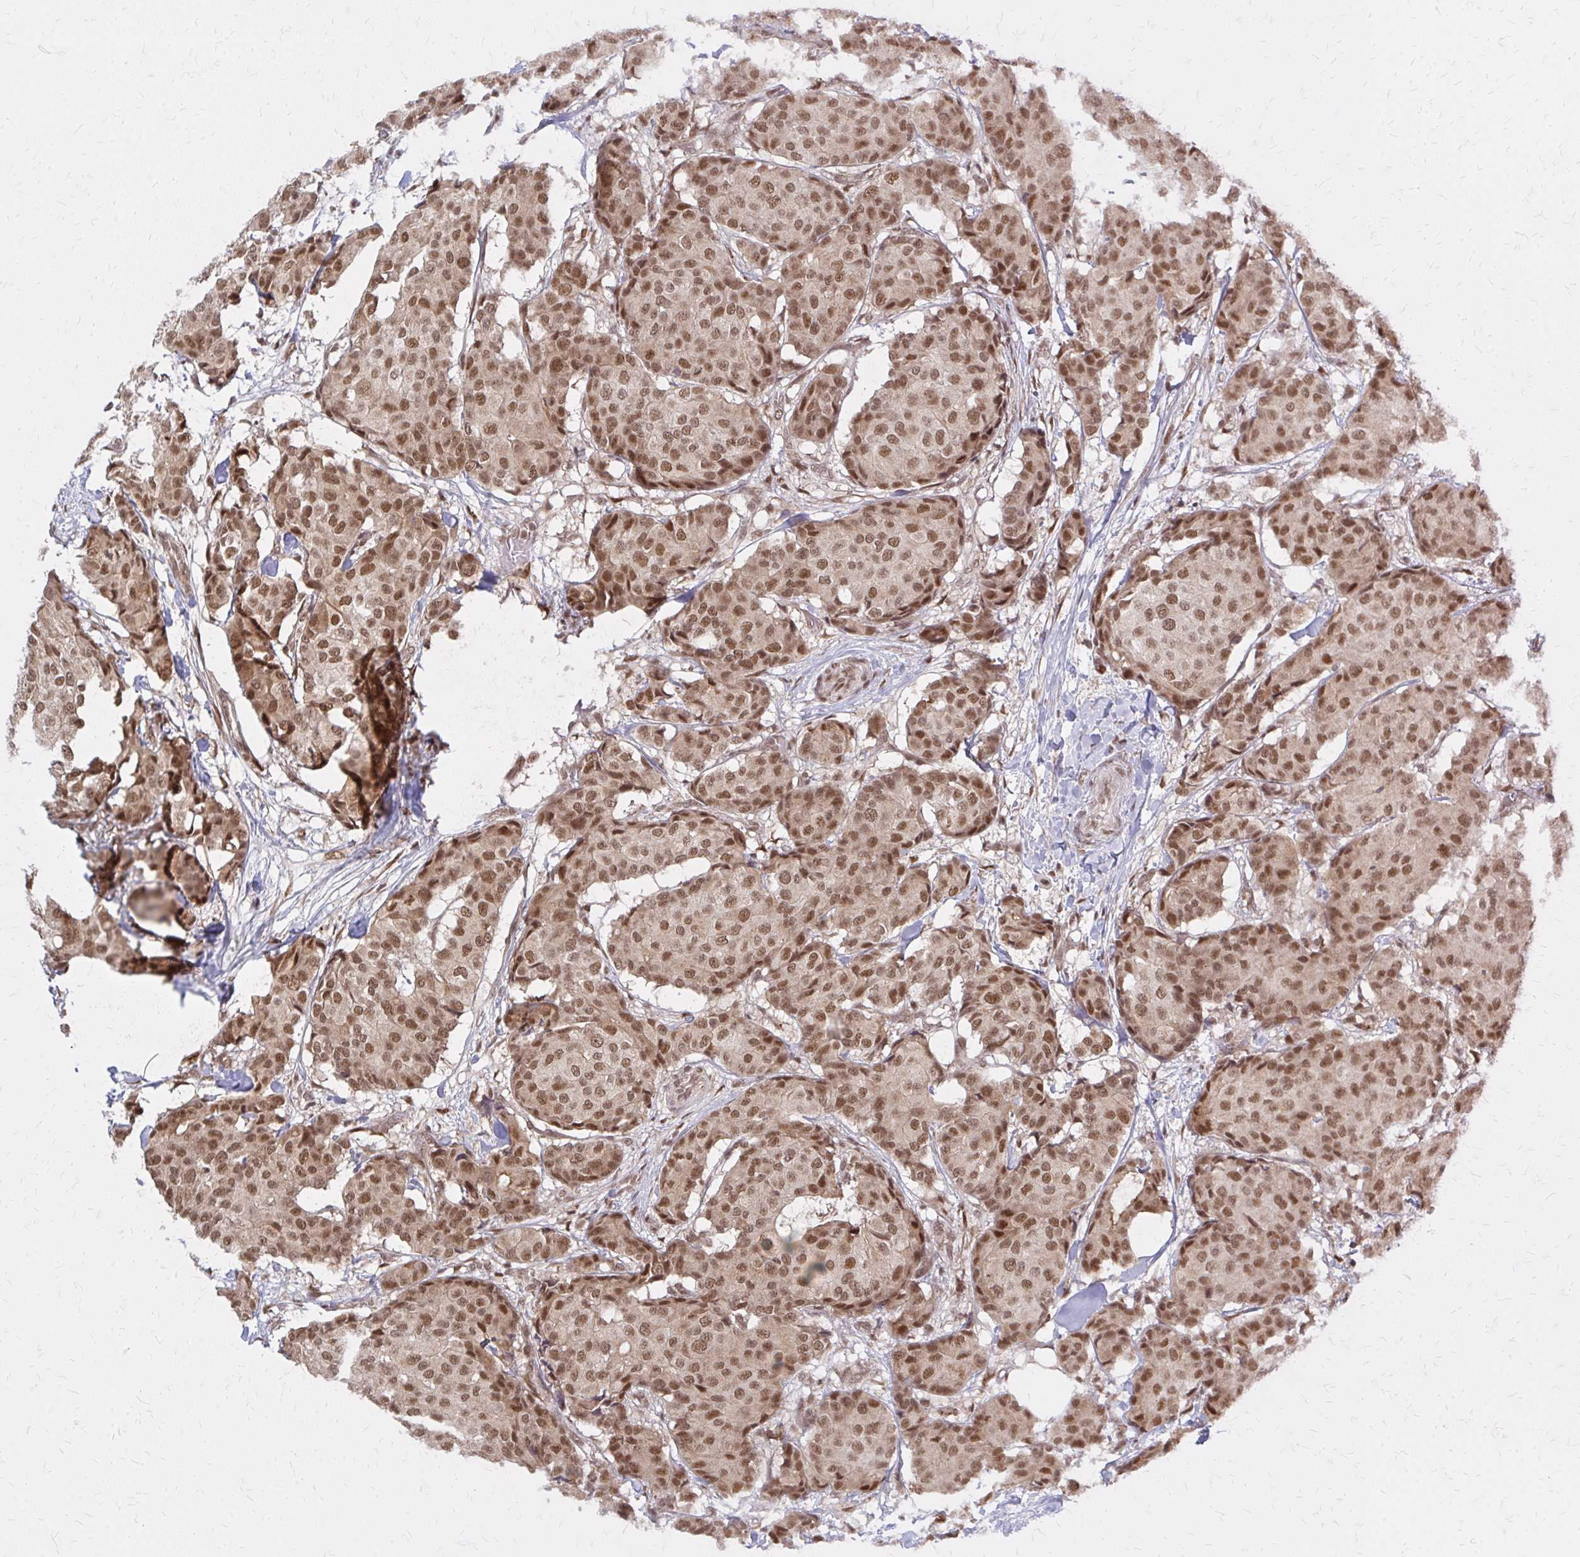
{"staining": {"intensity": "moderate", "quantity": ">75%", "location": "nuclear"}, "tissue": "breast cancer", "cell_type": "Tumor cells", "image_type": "cancer", "snomed": [{"axis": "morphology", "description": "Duct carcinoma"}, {"axis": "topography", "description": "Breast"}], "caption": "DAB immunohistochemical staining of breast infiltrating ductal carcinoma exhibits moderate nuclear protein staining in about >75% of tumor cells.", "gene": "HDAC3", "patient": {"sex": "female", "age": 75}}